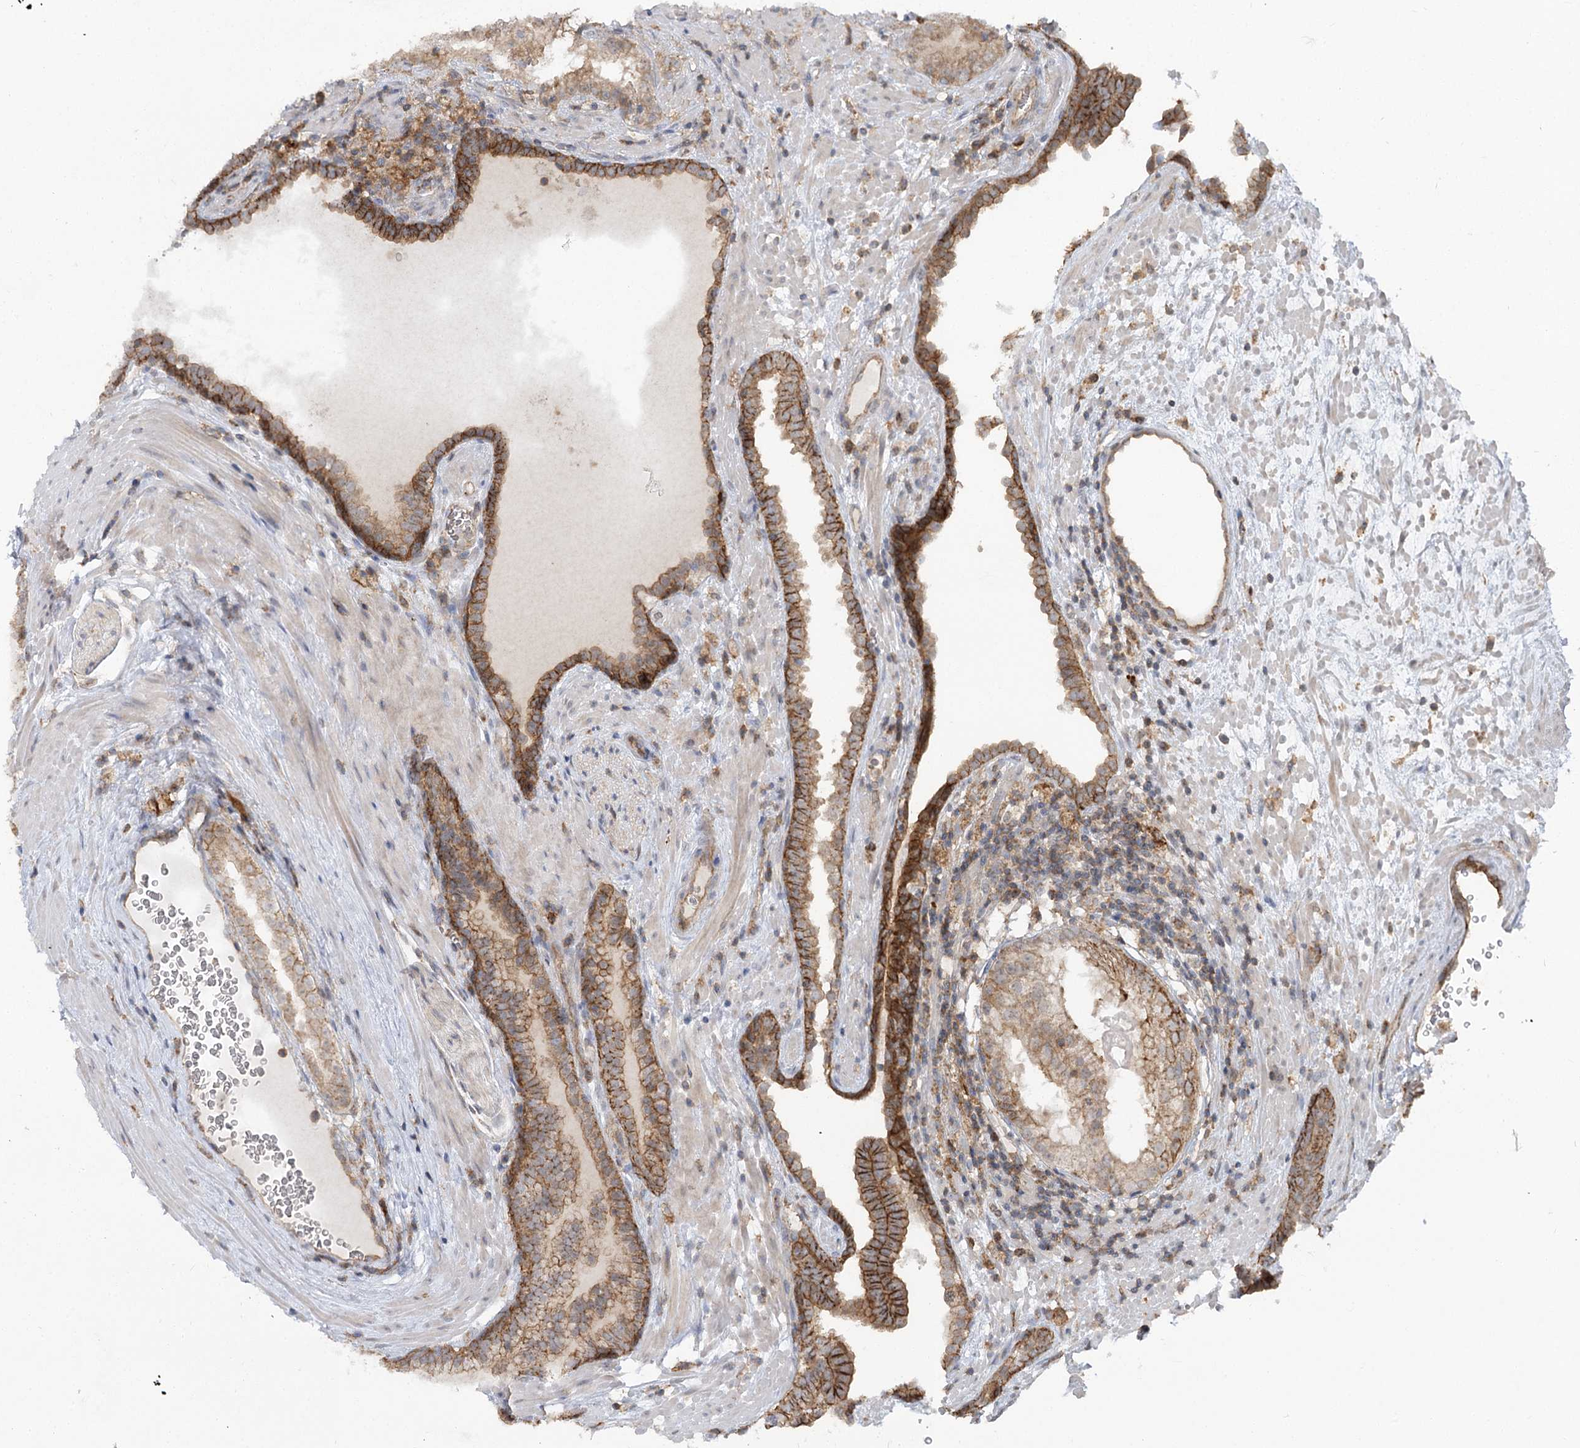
{"staining": {"intensity": "moderate", "quantity": ">75%", "location": "cytoplasmic/membranous"}, "tissue": "prostate cancer", "cell_type": "Tumor cells", "image_type": "cancer", "snomed": [{"axis": "morphology", "description": "Adenocarcinoma, High grade"}, {"axis": "topography", "description": "Prostate"}], "caption": "High-grade adenocarcinoma (prostate) stained with a protein marker displays moderate staining in tumor cells.", "gene": "PCBD2", "patient": {"sex": "male", "age": 68}}